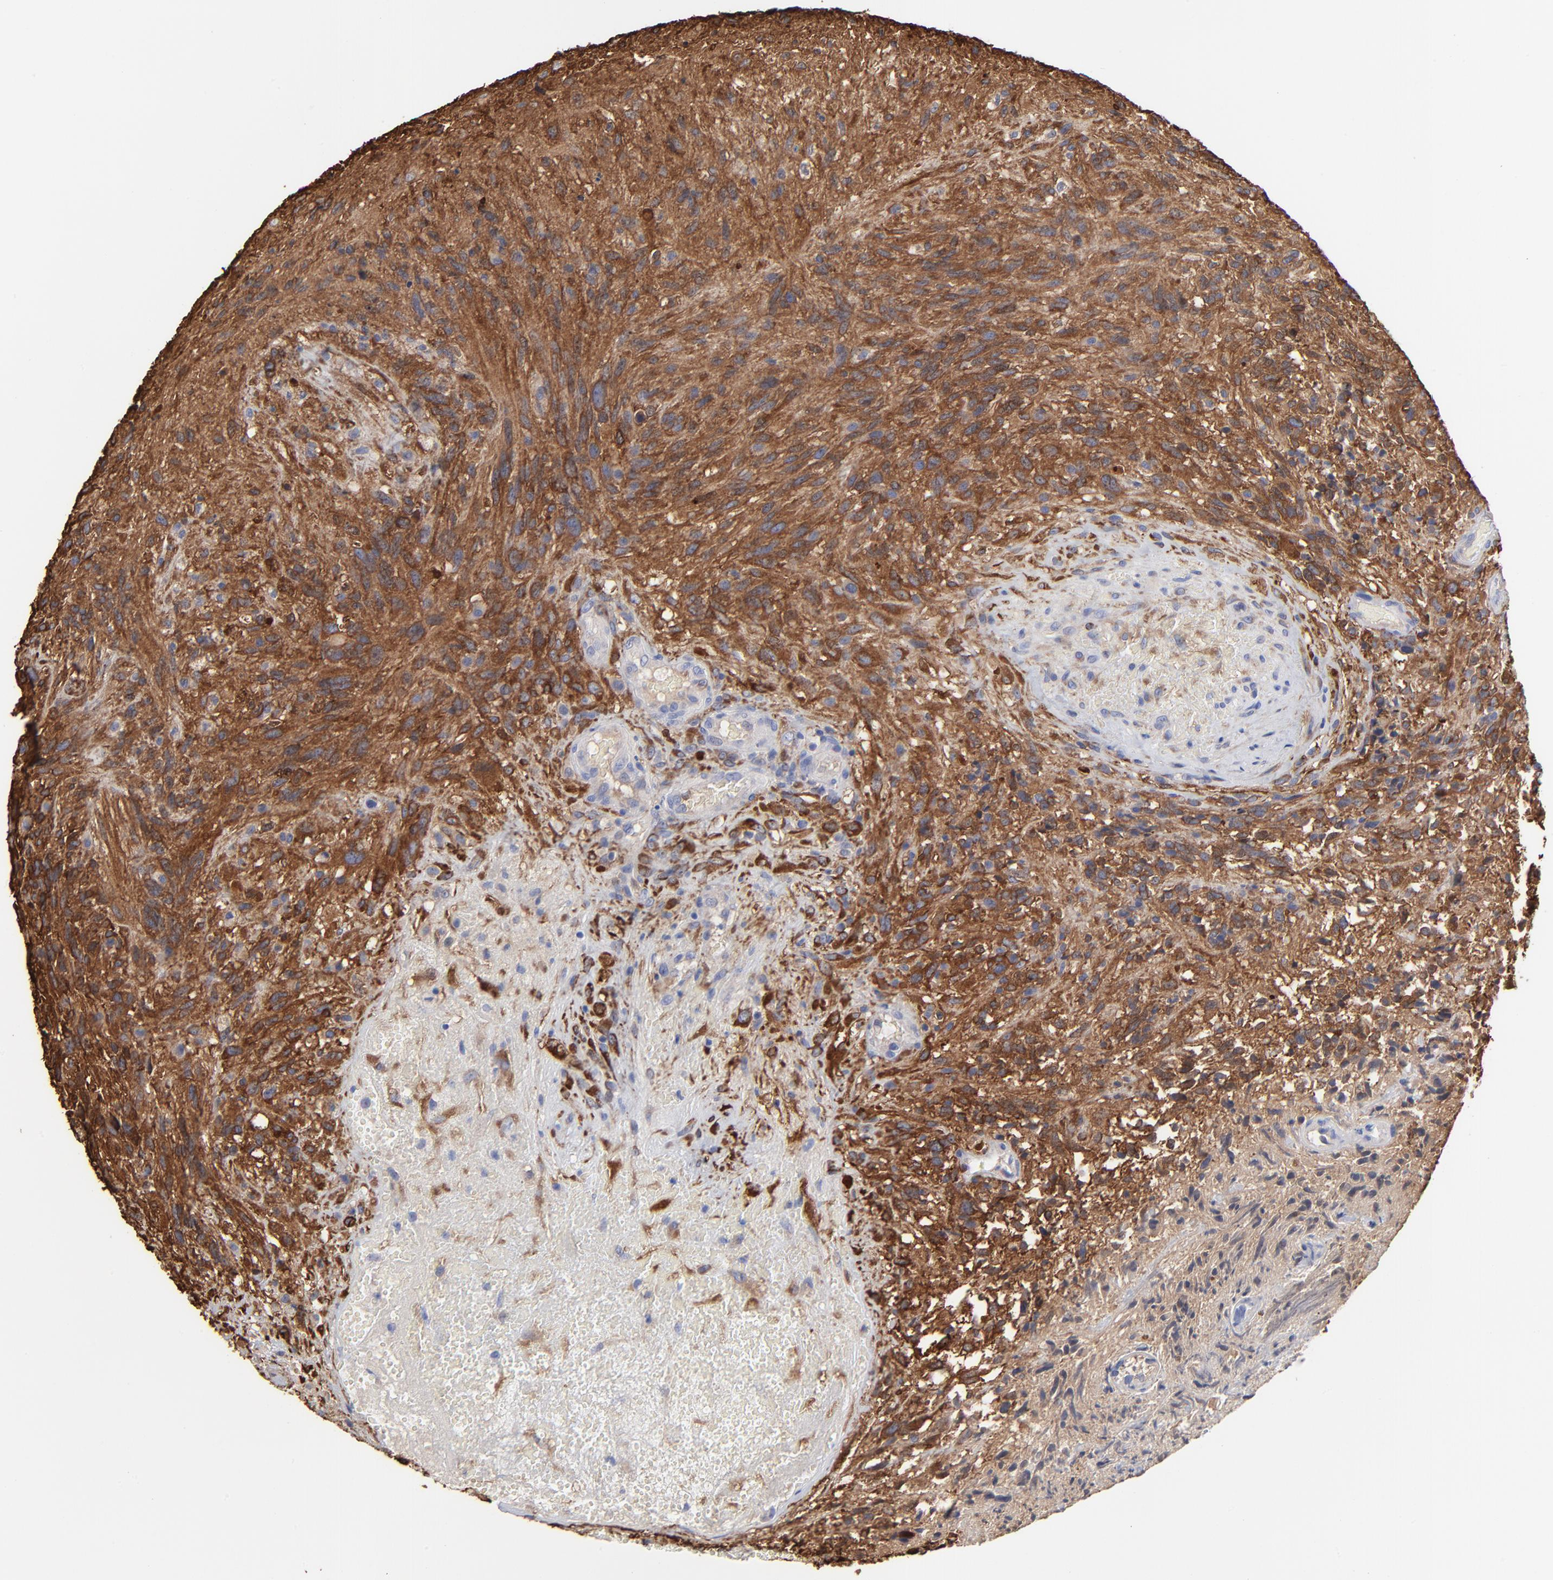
{"staining": {"intensity": "moderate", "quantity": ">75%", "location": "cytoplasmic/membranous"}, "tissue": "glioma", "cell_type": "Tumor cells", "image_type": "cancer", "snomed": [{"axis": "morphology", "description": "Normal tissue, NOS"}, {"axis": "morphology", "description": "Glioma, malignant, High grade"}, {"axis": "topography", "description": "Cerebral cortex"}], "caption": "DAB immunohistochemical staining of human glioma exhibits moderate cytoplasmic/membranous protein expression in about >75% of tumor cells.", "gene": "CILP", "patient": {"sex": "male", "age": 75}}